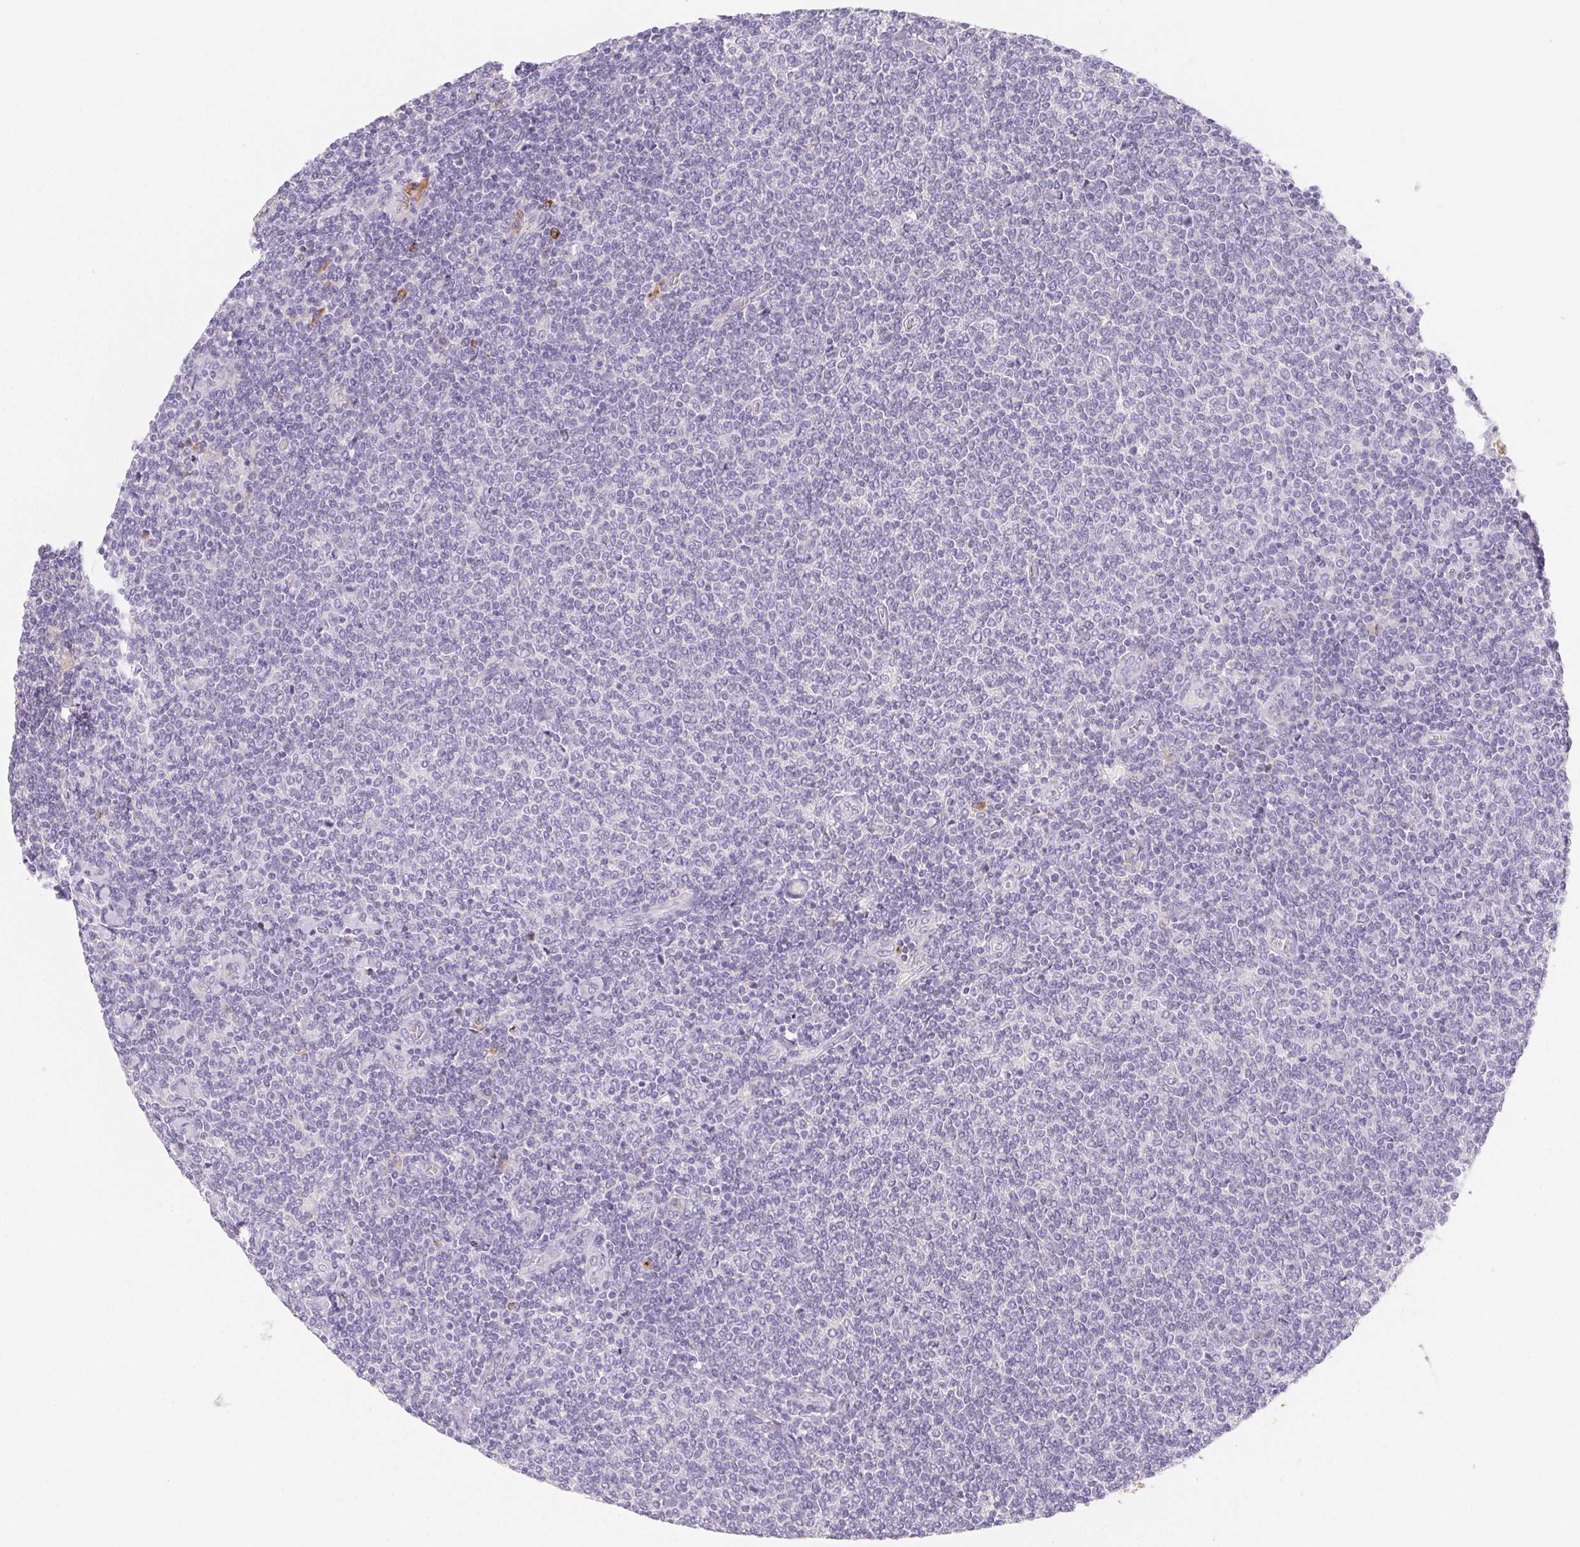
{"staining": {"intensity": "negative", "quantity": "none", "location": "none"}, "tissue": "lymphoma", "cell_type": "Tumor cells", "image_type": "cancer", "snomed": [{"axis": "morphology", "description": "Malignant lymphoma, non-Hodgkin's type, Low grade"}, {"axis": "topography", "description": "Lymph node"}], "caption": "High magnification brightfield microscopy of malignant lymphoma, non-Hodgkin's type (low-grade) stained with DAB (brown) and counterstained with hematoxylin (blue): tumor cells show no significant staining. (Brightfield microscopy of DAB (3,3'-diaminobenzidine) immunohistochemistry at high magnification).", "gene": "ITIH2", "patient": {"sex": "male", "age": 52}}